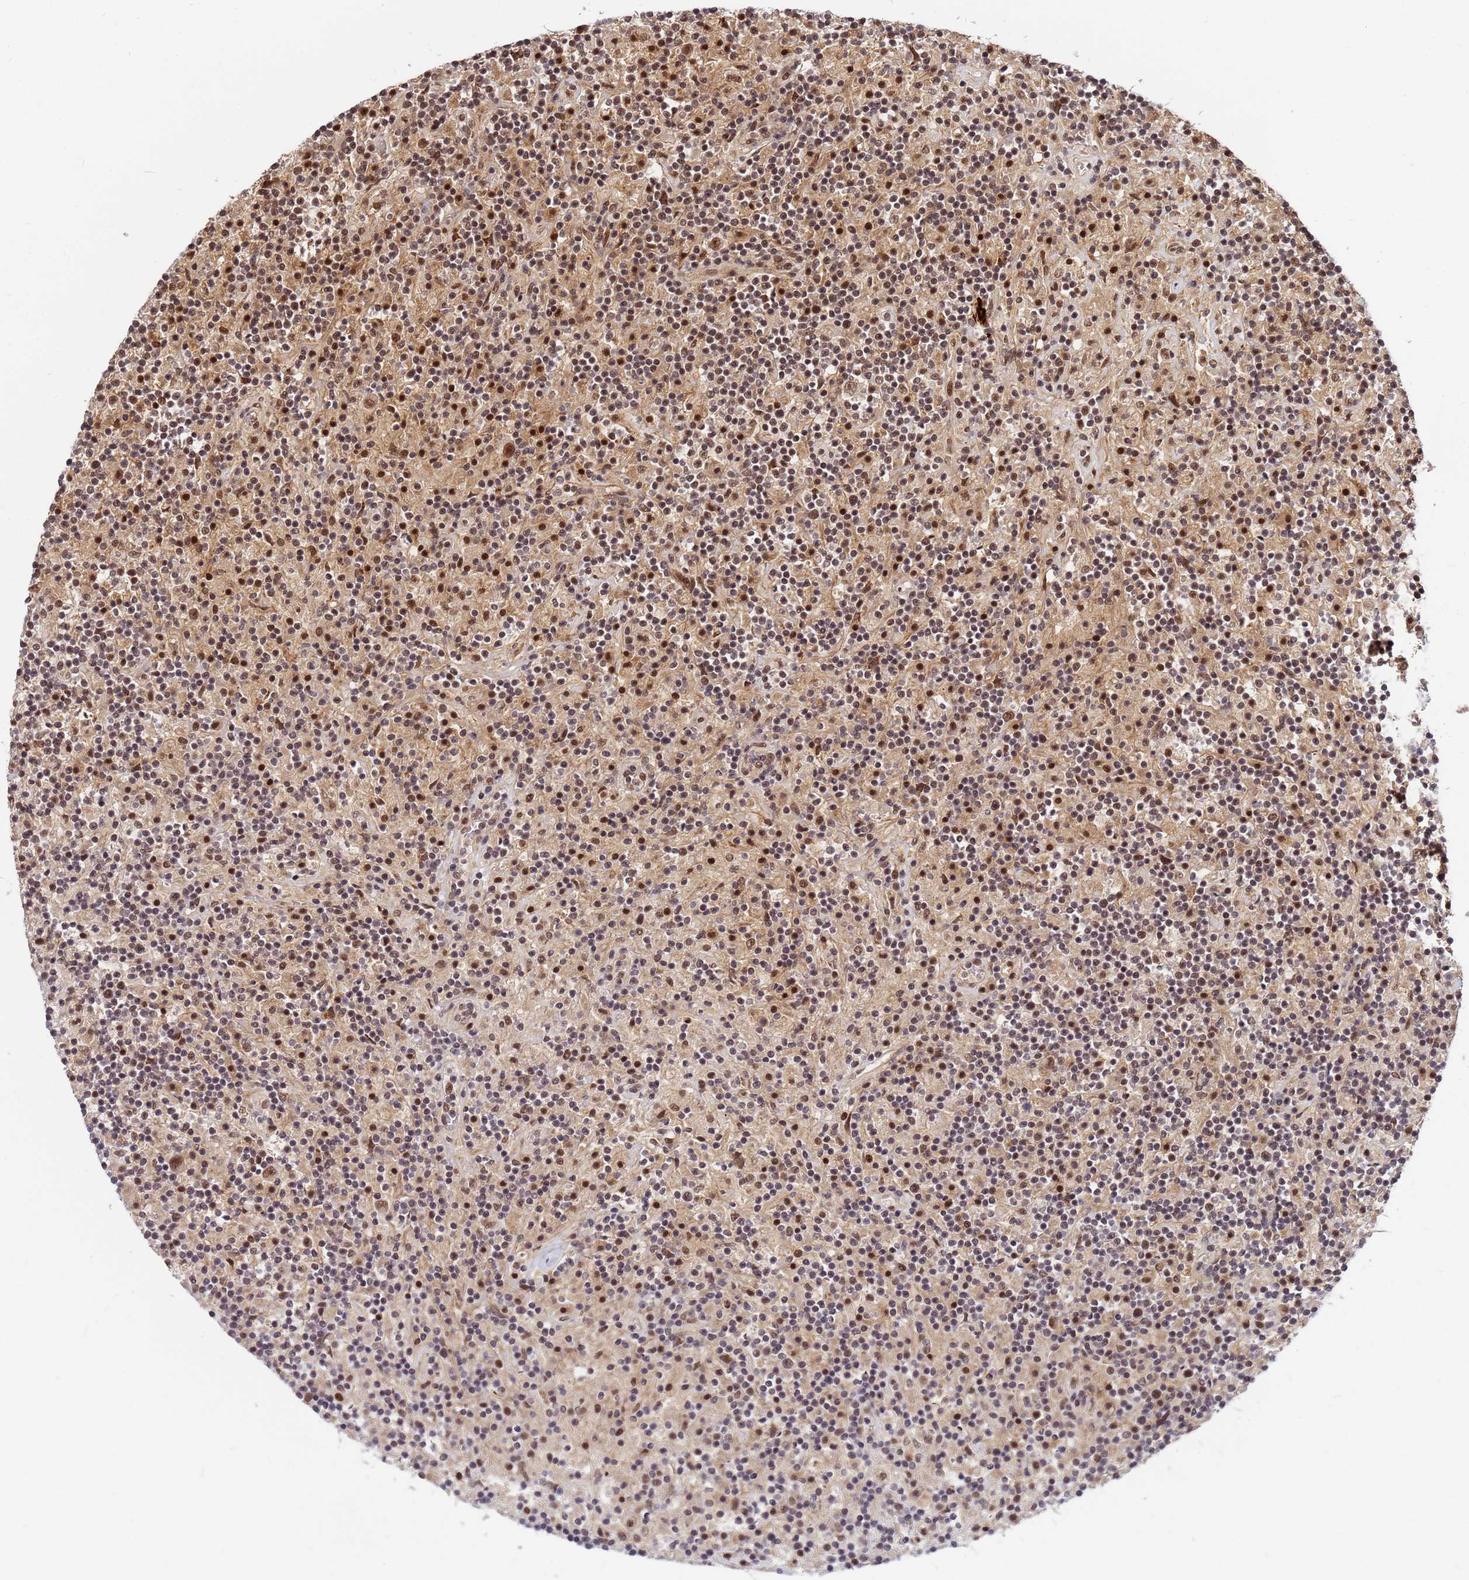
{"staining": {"intensity": "moderate", "quantity": ">75%", "location": "nuclear"}, "tissue": "lymphoma", "cell_type": "Tumor cells", "image_type": "cancer", "snomed": [{"axis": "morphology", "description": "Hodgkin's disease, NOS"}, {"axis": "topography", "description": "Lymph node"}], "caption": "Lymphoma stained with DAB (3,3'-diaminobenzidine) immunohistochemistry shows medium levels of moderate nuclear staining in approximately >75% of tumor cells.", "gene": "NCBP2", "patient": {"sex": "male", "age": 70}}